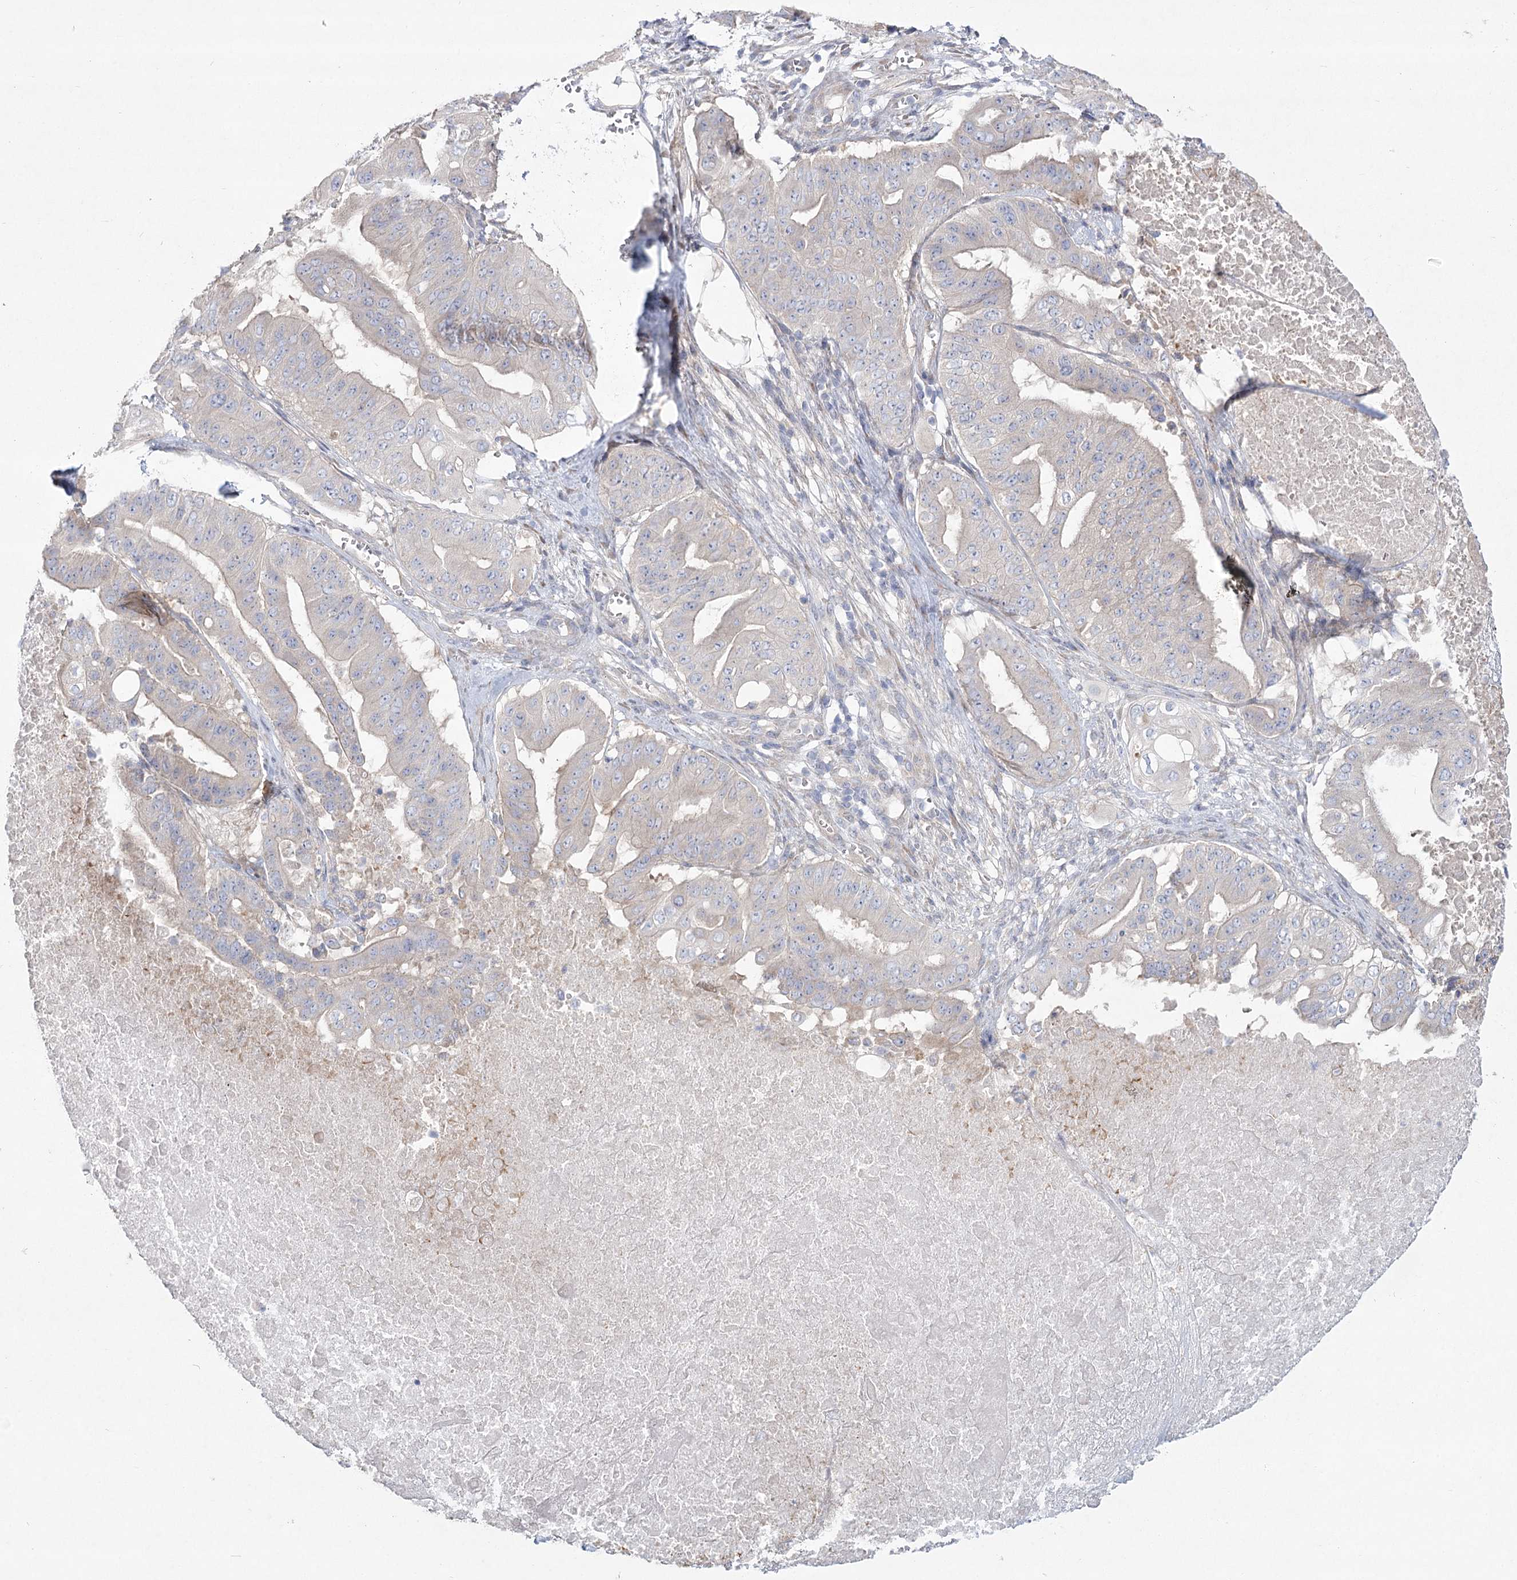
{"staining": {"intensity": "weak", "quantity": "<25%", "location": "cytoplasmic/membranous"}, "tissue": "pancreatic cancer", "cell_type": "Tumor cells", "image_type": "cancer", "snomed": [{"axis": "morphology", "description": "Adenocarcinoma, NOS"}, {"axis": "topography", "description": "Pancreas"}], "caption": "This is an immunohistochemistry image of human adenocarcinoma (pancreatic). There is no expression in tumor cells.", "gene": "CAMTA1", "patient": {"sex": "female", "age": 77}}